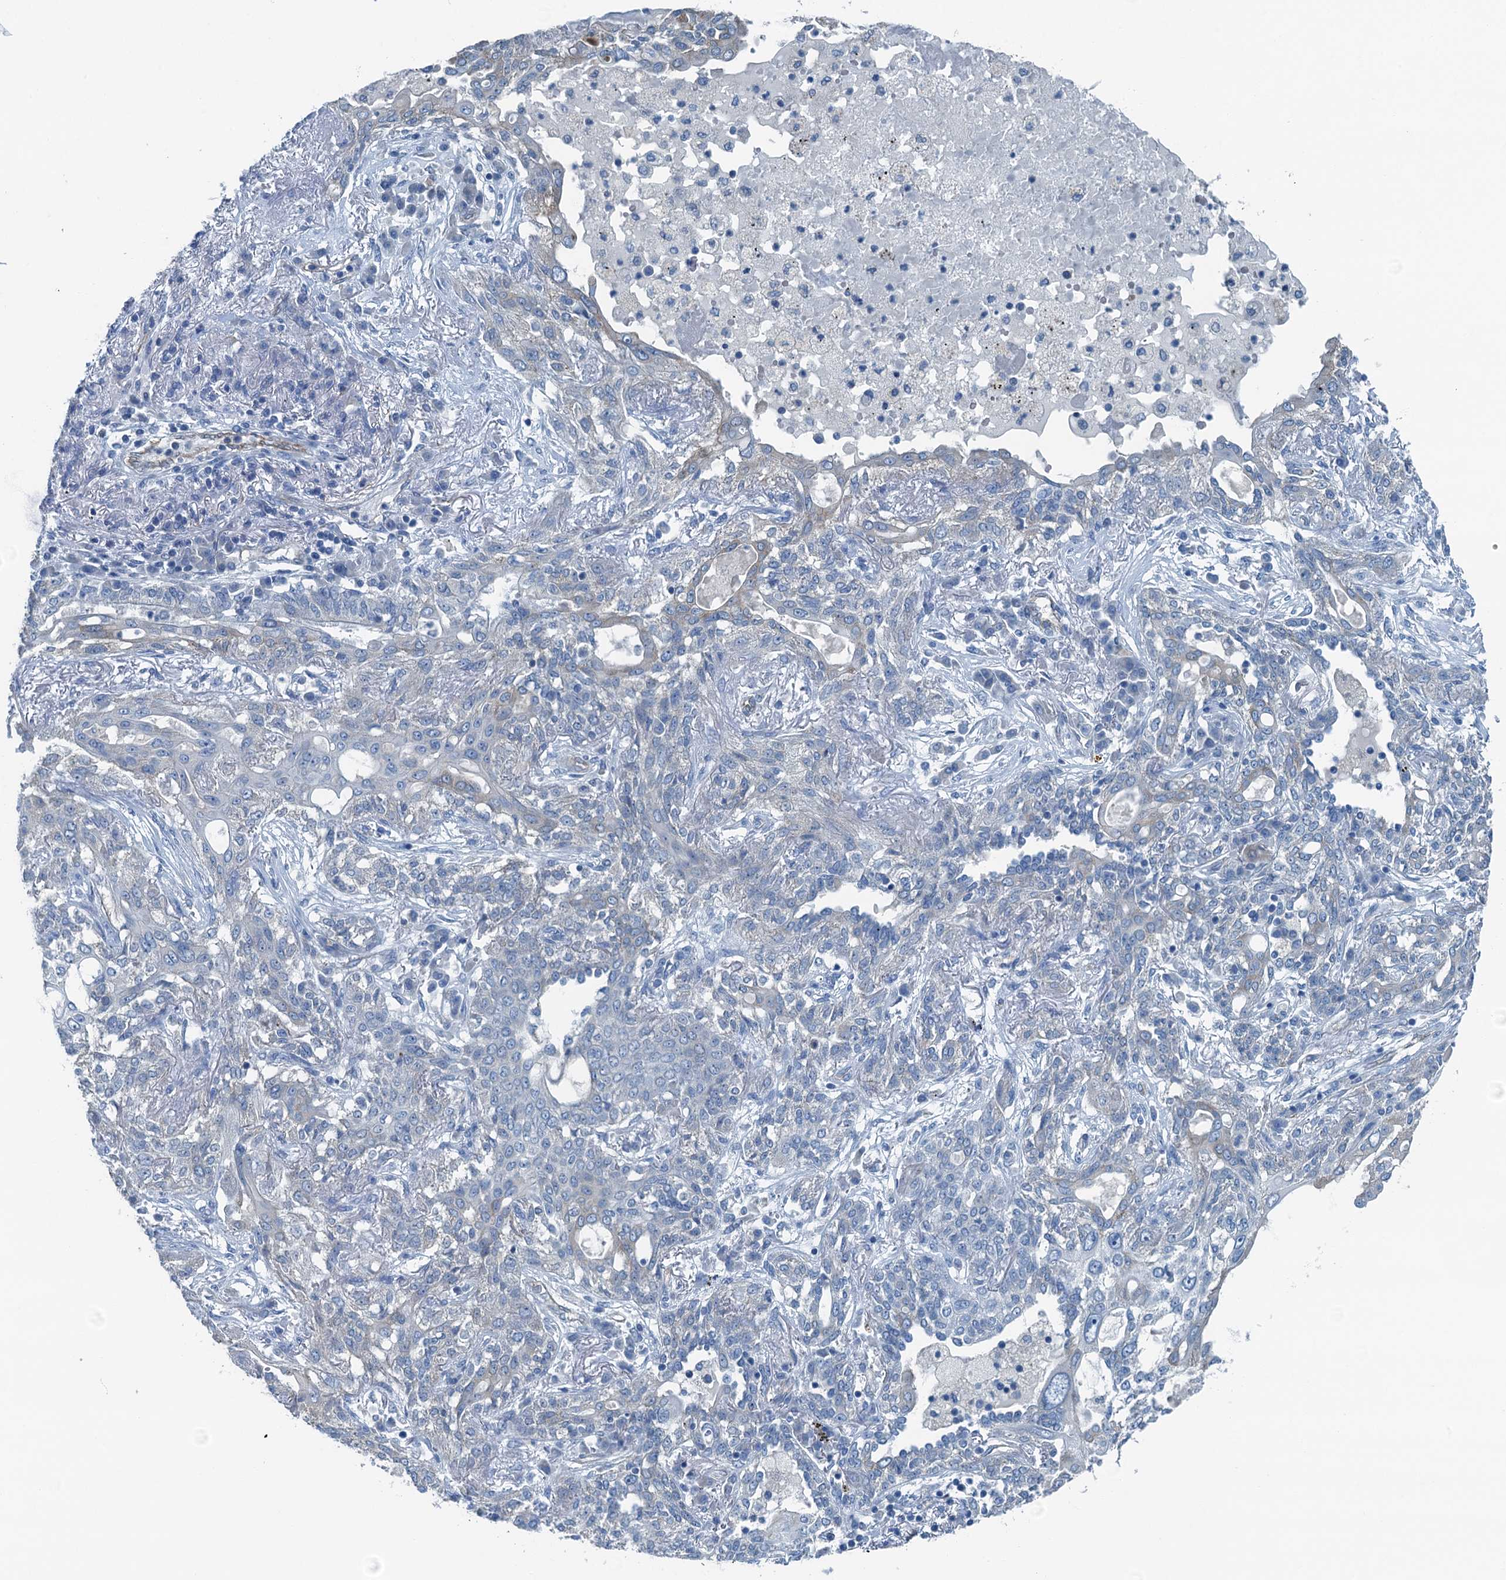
{"staining": {"intensity": "negative", "quantity": "none", "location": "none"}, "tissue": "lung cancer", "cell_type": "Tumor cells", "image_type": "cancer", "snomed": [{"axis": "morphology", "description": "Squamous cell carcinoma, NOS"}, {"axis": "topography", "description": "Lung"}], "caption": "Human squamous cell carcinoma (lung) stained for a protein using IHC shows no staining in tumor cells.", "gene": "GFOD2", "patient": {"sex": "female", "age": 70}}